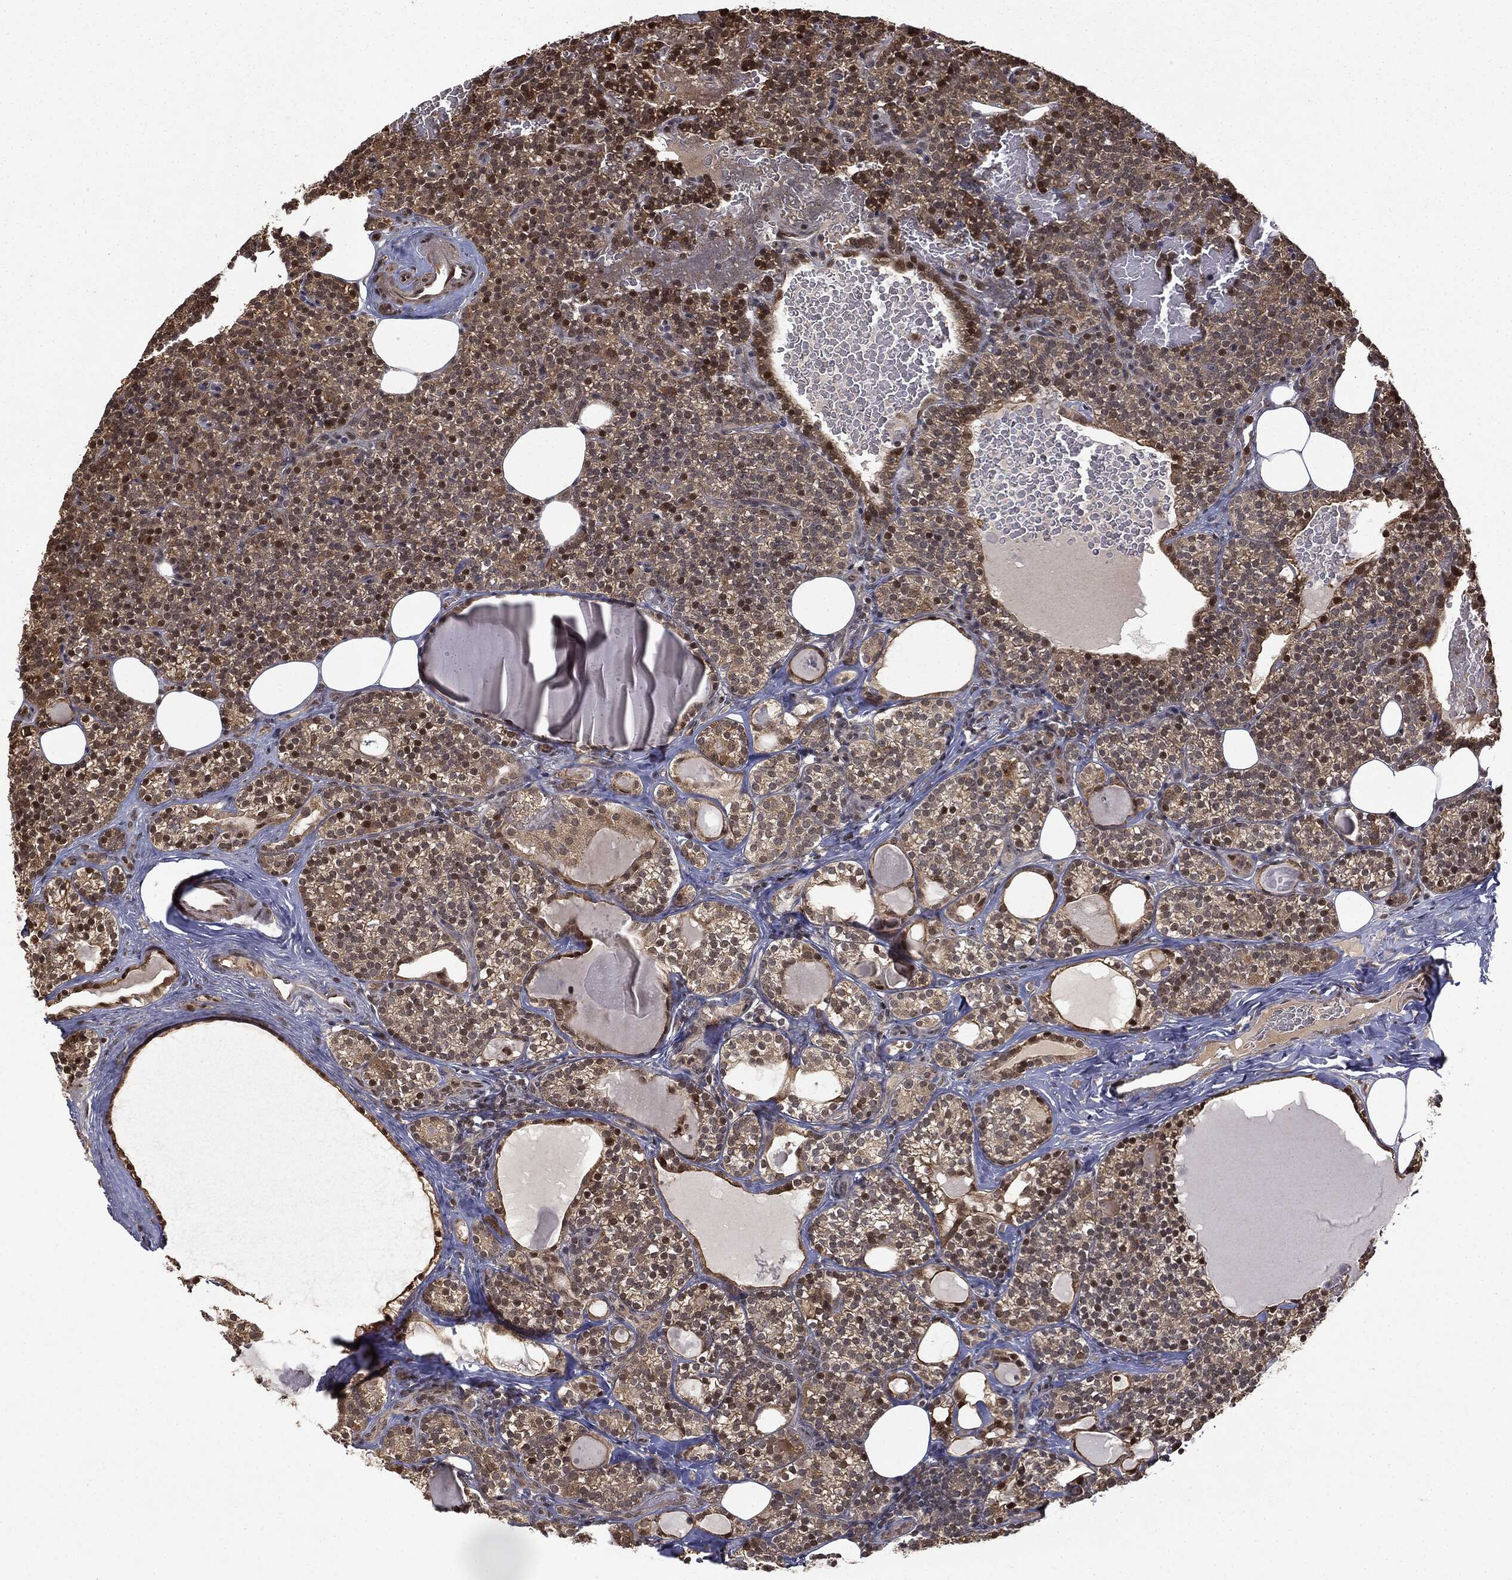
{"staining": {"intensity": "moderate", "quantity": "<25%", "location": "nuclear"}, "tissue": "parathyroid gland", "cell_type": "Glandular cells", "image_type": "normal", "snomed": [{"axis": "morphology", "description": "Normal tissue, NOS"}, {"axis": "topography", "description": "Parathyroid gland"}], "caption": "Protein staining of normal parathyroid gland shows moderate nuclear positivity in about <25% of glandular cells. Nuclei are stained in blue.", "gene": "ZNHIT6", "patient": {"sex": "female", "age": 63}}